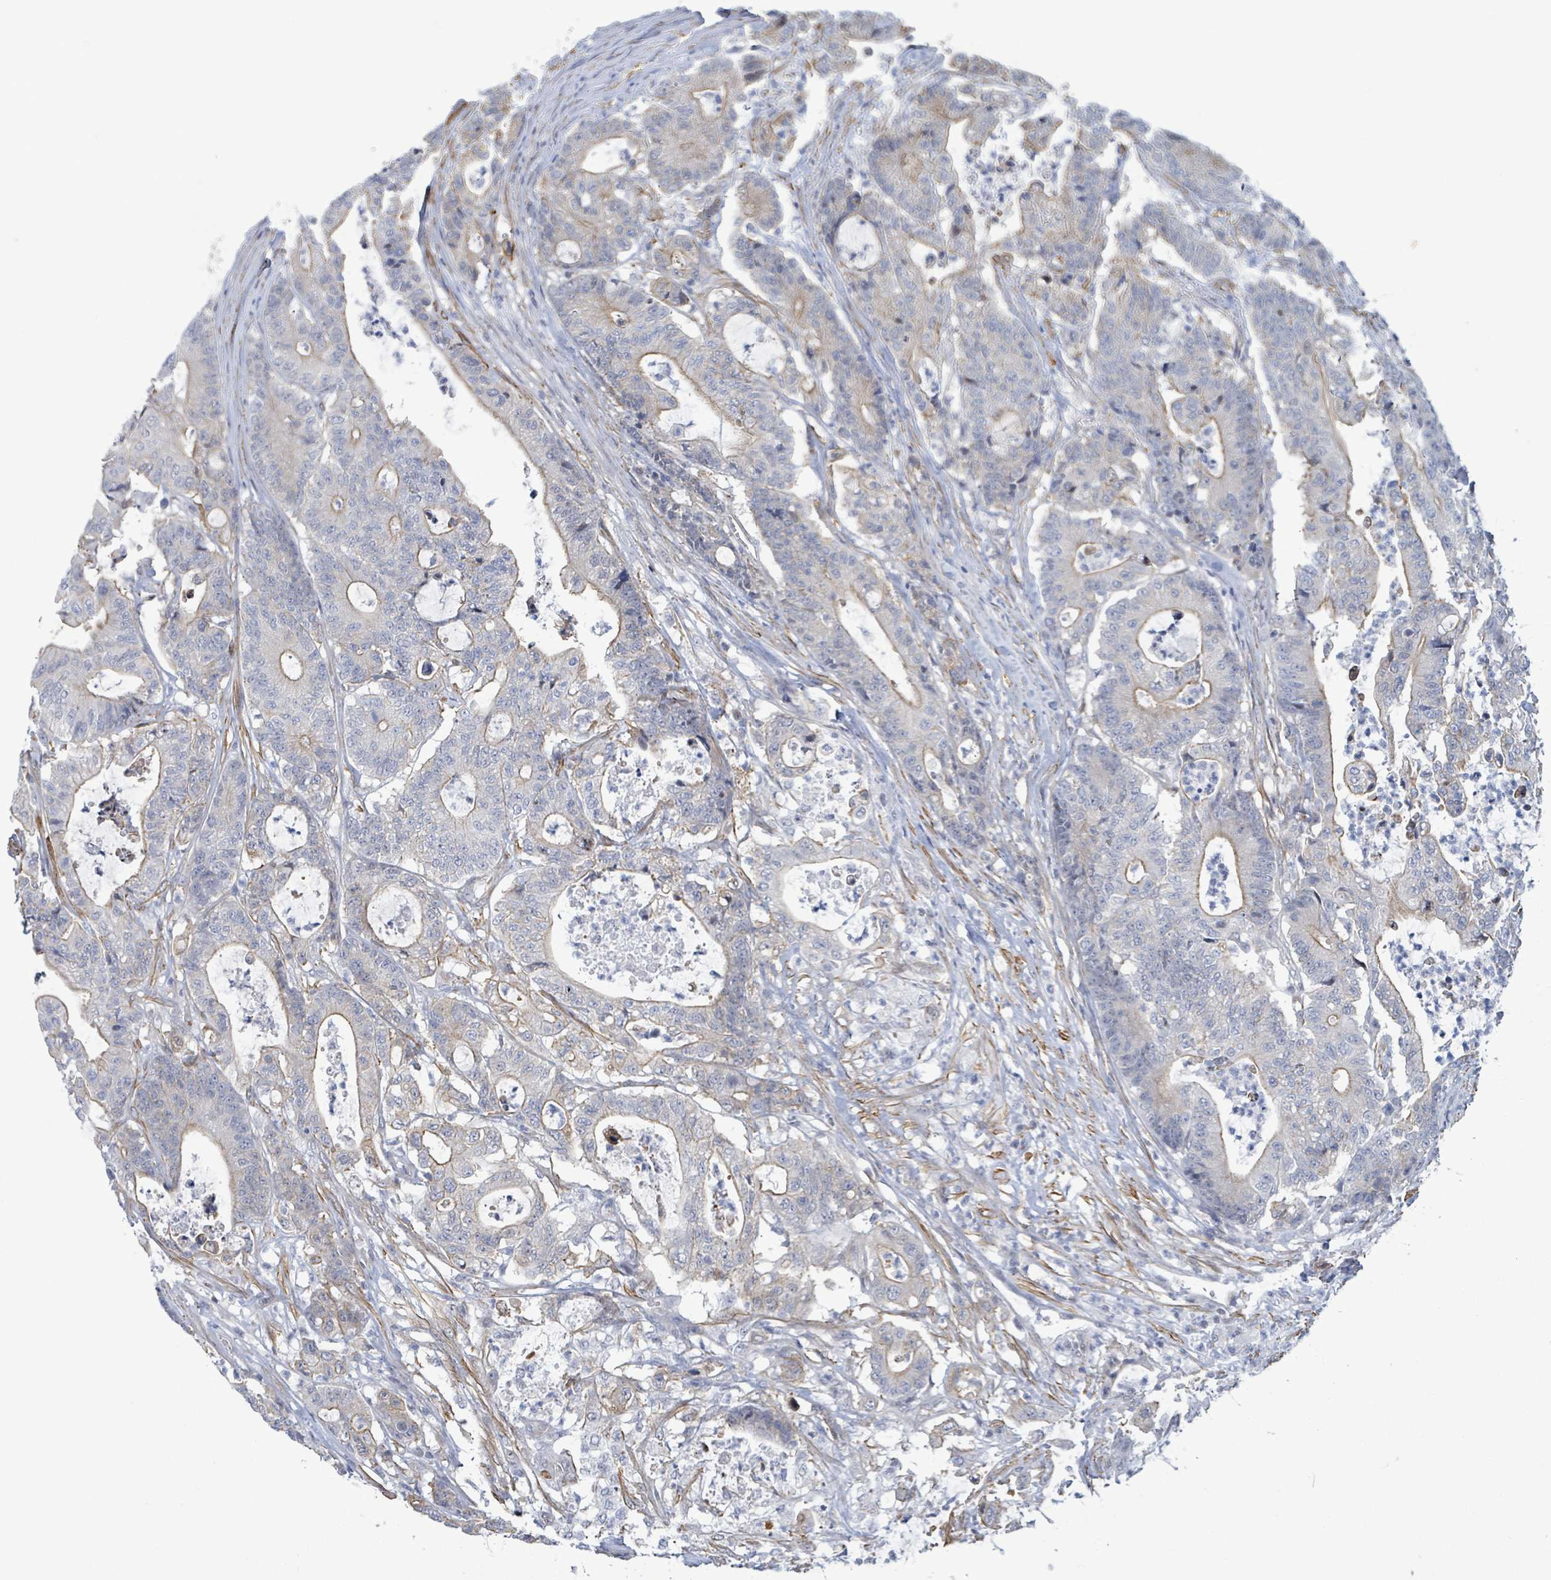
{"staining": {"intensity": "moderate", "quantity": "<25%", "location": "cytoplasmic/membranous"}, "tissue": "colorectal cancer", "cell_type": "Tumor cells", "image_type": "cancer", "snomed": [{"axis": "morphology", "description": "Adenocarcinoma, NOS"}, {"axis": "topography", "description": "Colon"}], "caption": "IHC image of colorectal adenocarcinoma stained for a protein (brown), which reveals low levels of moderate cytoplasmic/membranous staining in approximately <25% of tumor cells.", "gene": "DMRTC1B", "patient": {"sex": "female", "age": 84}}